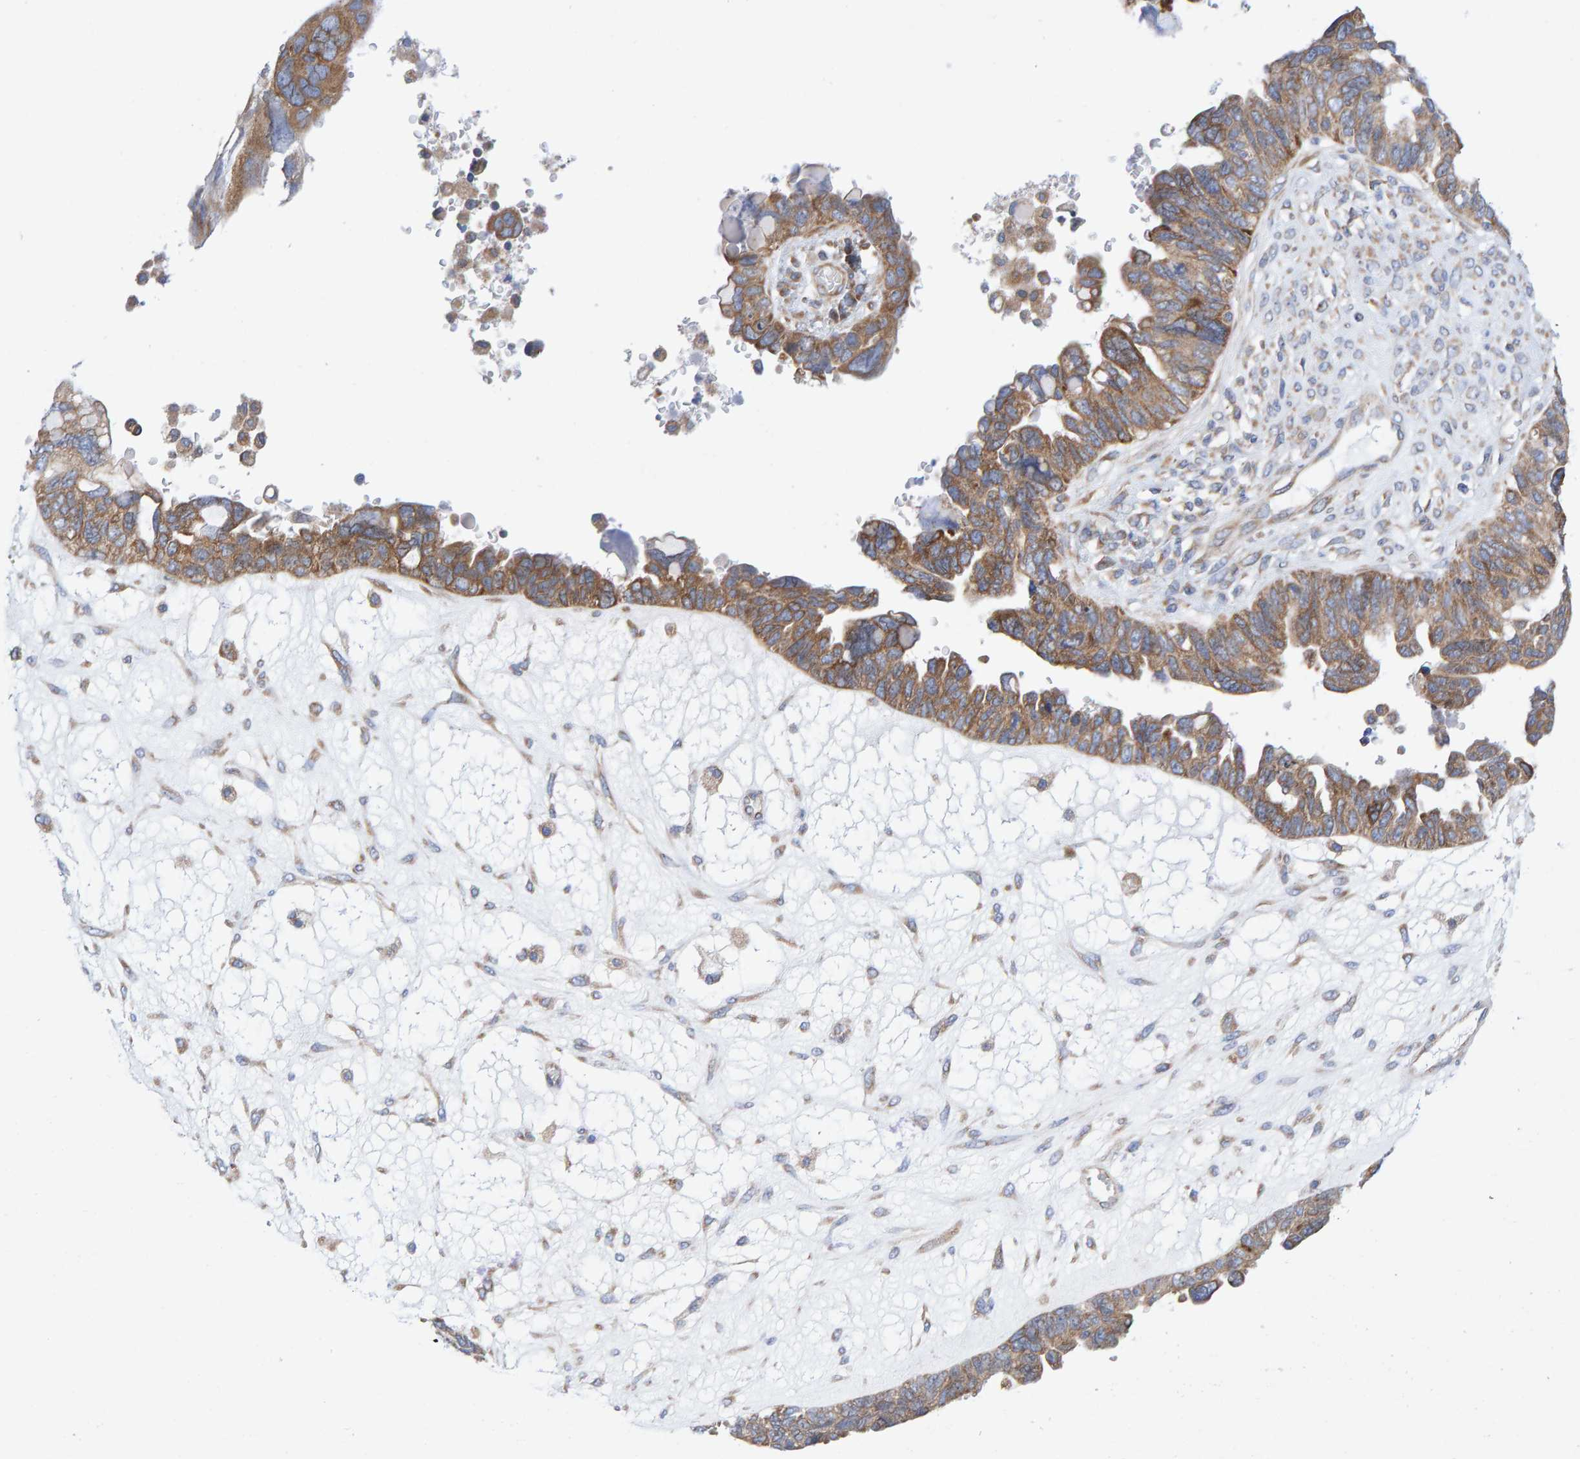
{"staining": {"intensity": "moderate", "quantity": ">75%", "location": "cytoplasmic/membranous"}, "tissue": "ovarian cancer", "cell_type": "Tumor cells", "image_type": "cancer", "snomed": [{"axis": "morphology", "description": "Cystadenocarcinoma, serous, NOS"}, {"axis": "topography", "description": "Ovary"}], "caption": "IHC of ovarian cancer reveals medium levels of moderate cytoplasmic/membranous staining in about >75% of tumor cells.", "gene": "CDK5RAP3", "patient": {"sex": "female", "age": 79}}